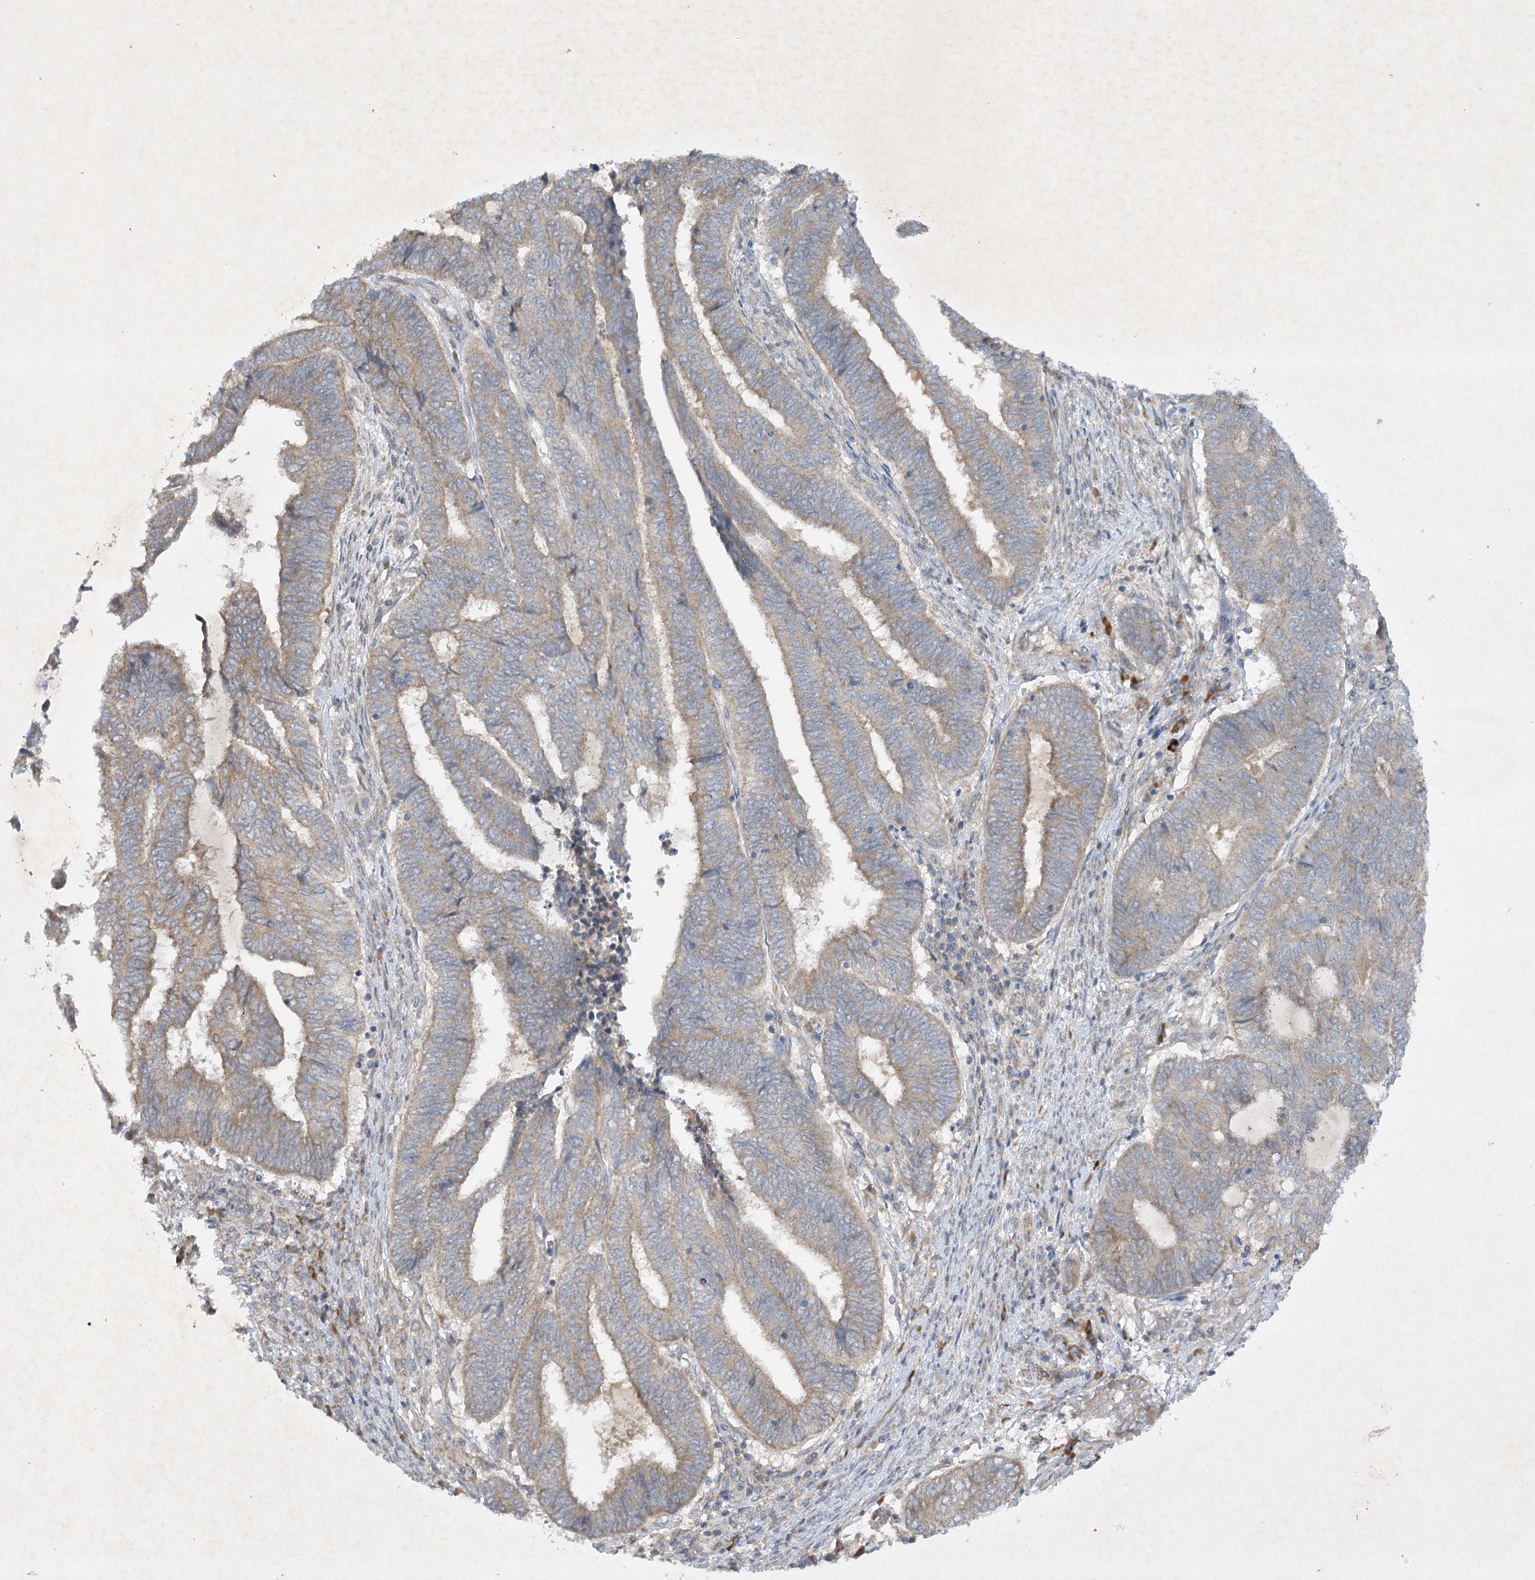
{"staining": {"intensity": "weak", "quantity": "25%-75%", "location": "cytoplasmic/membranous"}, "tissue": "endometrial cancer", "cell_type": "Tumor cells", "image_type": "cancer", "snomed": [{"axis": "morphology", "description": "Adenocarcinoma, NOS"}, {"axis": "topography", "description": "Uterus"}, {"axis": "topography", "description": "Endometrium"}], "caption": "Adenocarcinoma (endometrial) was stained to show a protein in brown. There is low levels of weak cytoplasmic/membranous positivity in approximately 25%-75% of tumor cells.", "gene": "TRAF3IP1", "patient": {"sex": "female", "age": 70}}